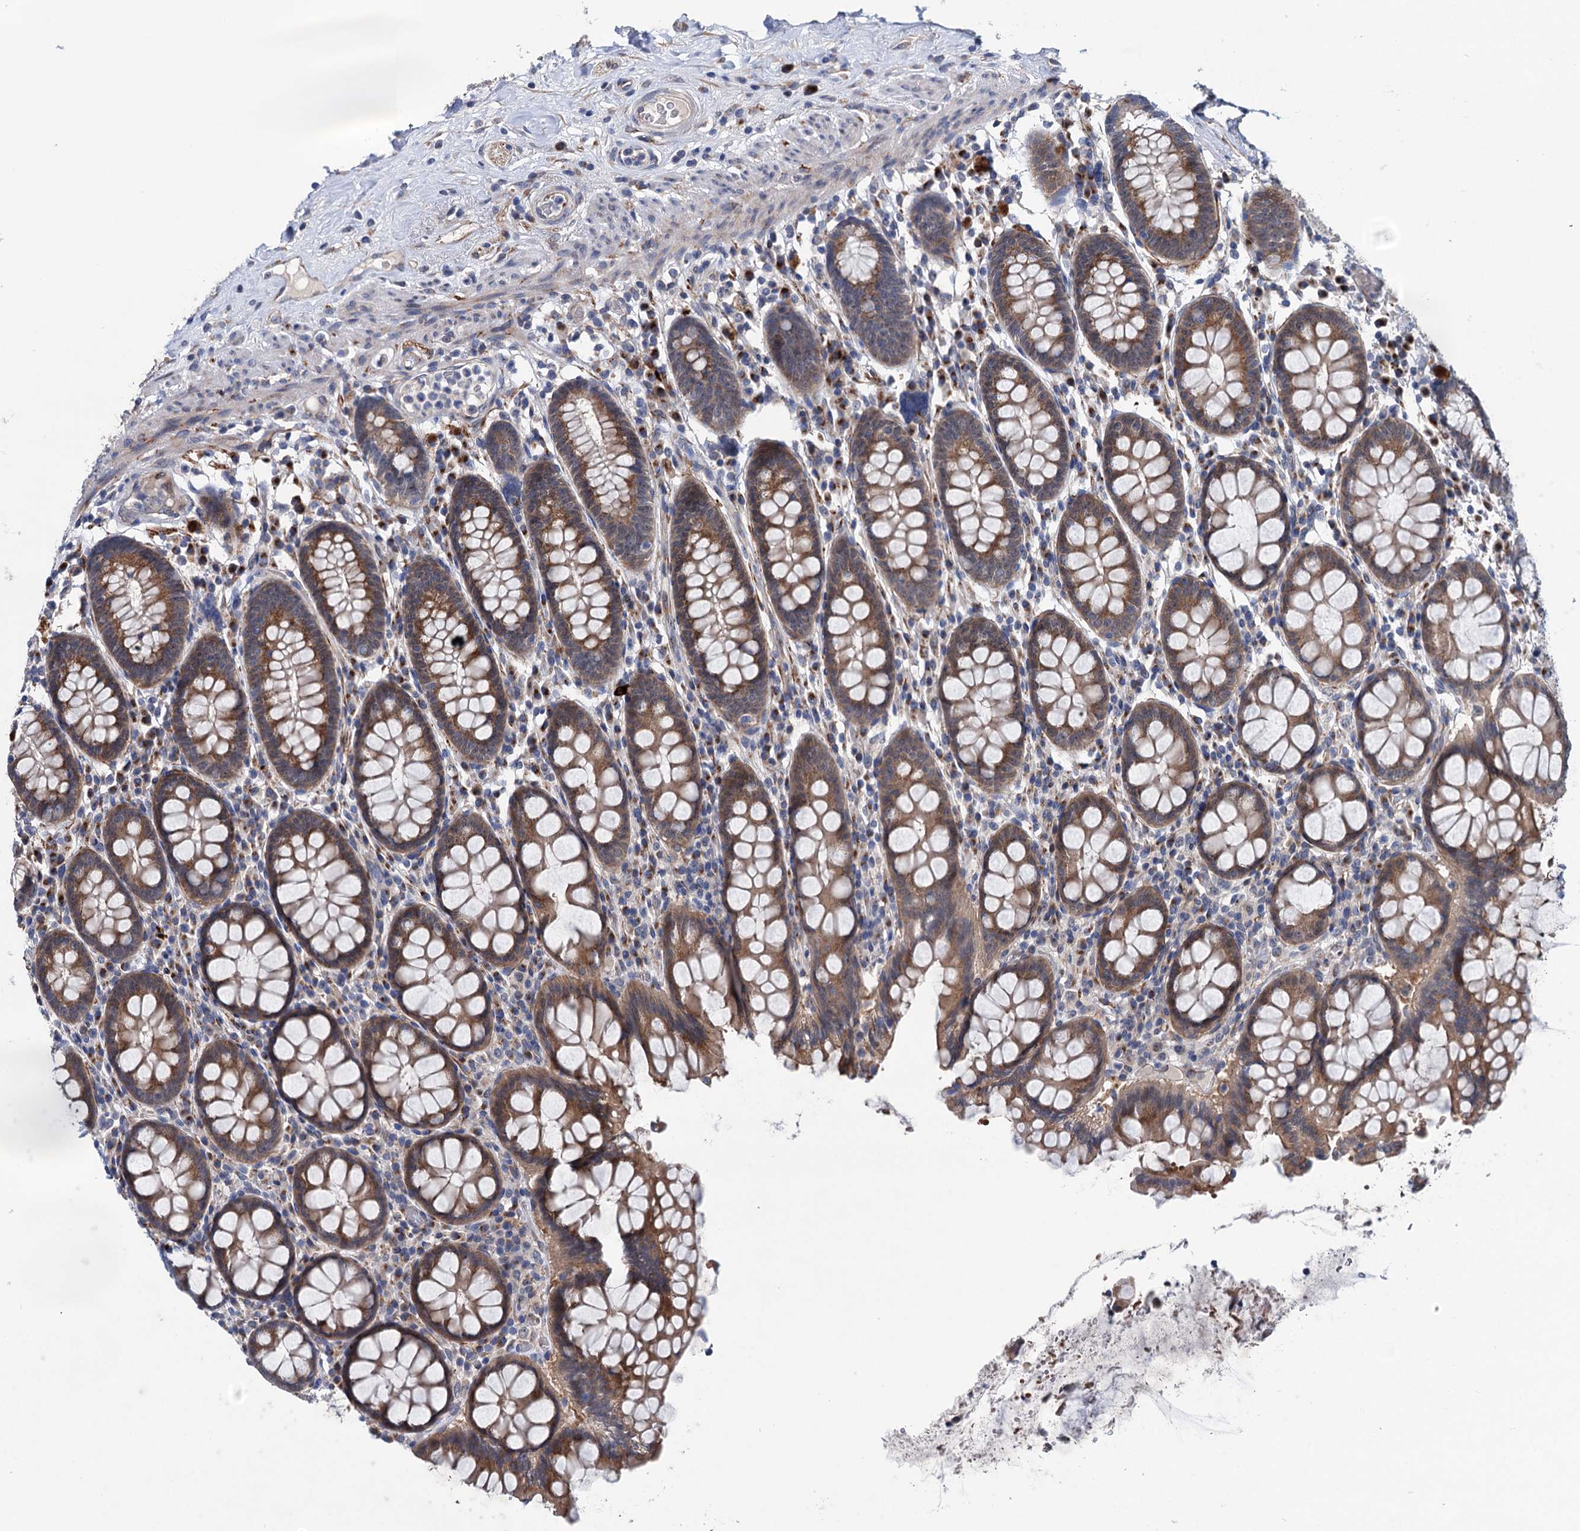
{"staining": {"intensity": "negative", "quantity": "none", "location": "none"}, "tissue": "colon", "cell_type": "Endothelial cells", "image_type": "normal", "snomed": [{"axis": "morphology", "description": "Normal tissue, NOS"}, {"axis": "topography", "description": "Colon"}], "caption": "A high-resolution image shows immunohistochemistry staining of normal colon, which reveals no significant staining in endothelial cells.", "gene": "EYA4", "patient": {"sex": "female", "age": 79}}